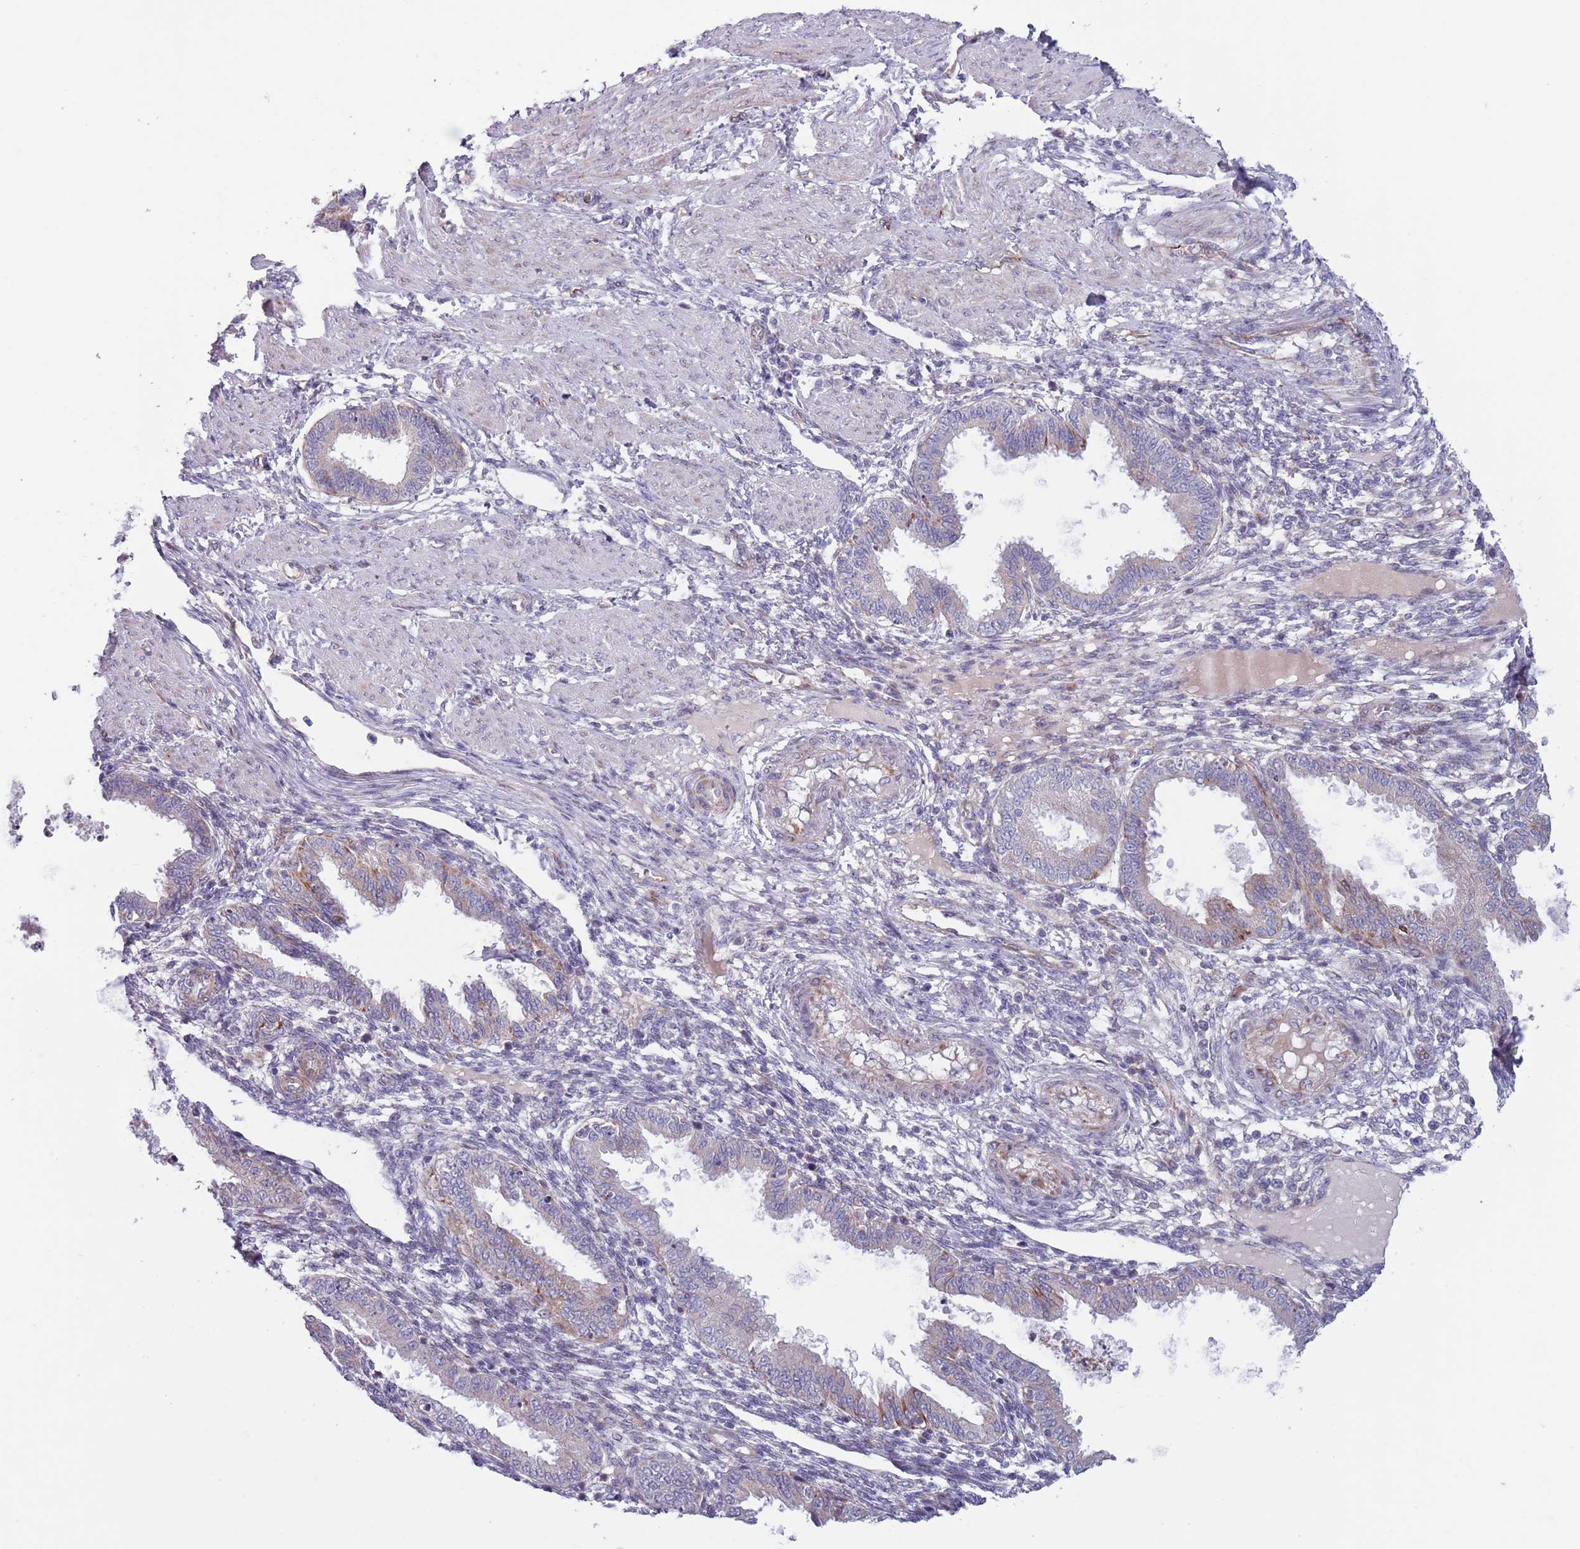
{"staining": {"intensity": "negative", "quantity": "none", "location": "none"}, "tissue": "endometrium", "cell_type": "Cells in endometrial stroma", "image_type": "normal", "snomed": [{"axis": "morphology", "description": "Normal tissue, NOS"}, {"axis": "topography", "description": "Endometrium"}], "caption": "Human endometrium stained for a protein using IHC exhibits no staining in cells in endometrial stroma.", "gene": "TYW1B", "patient": {"sex": "female", "age": 33}}